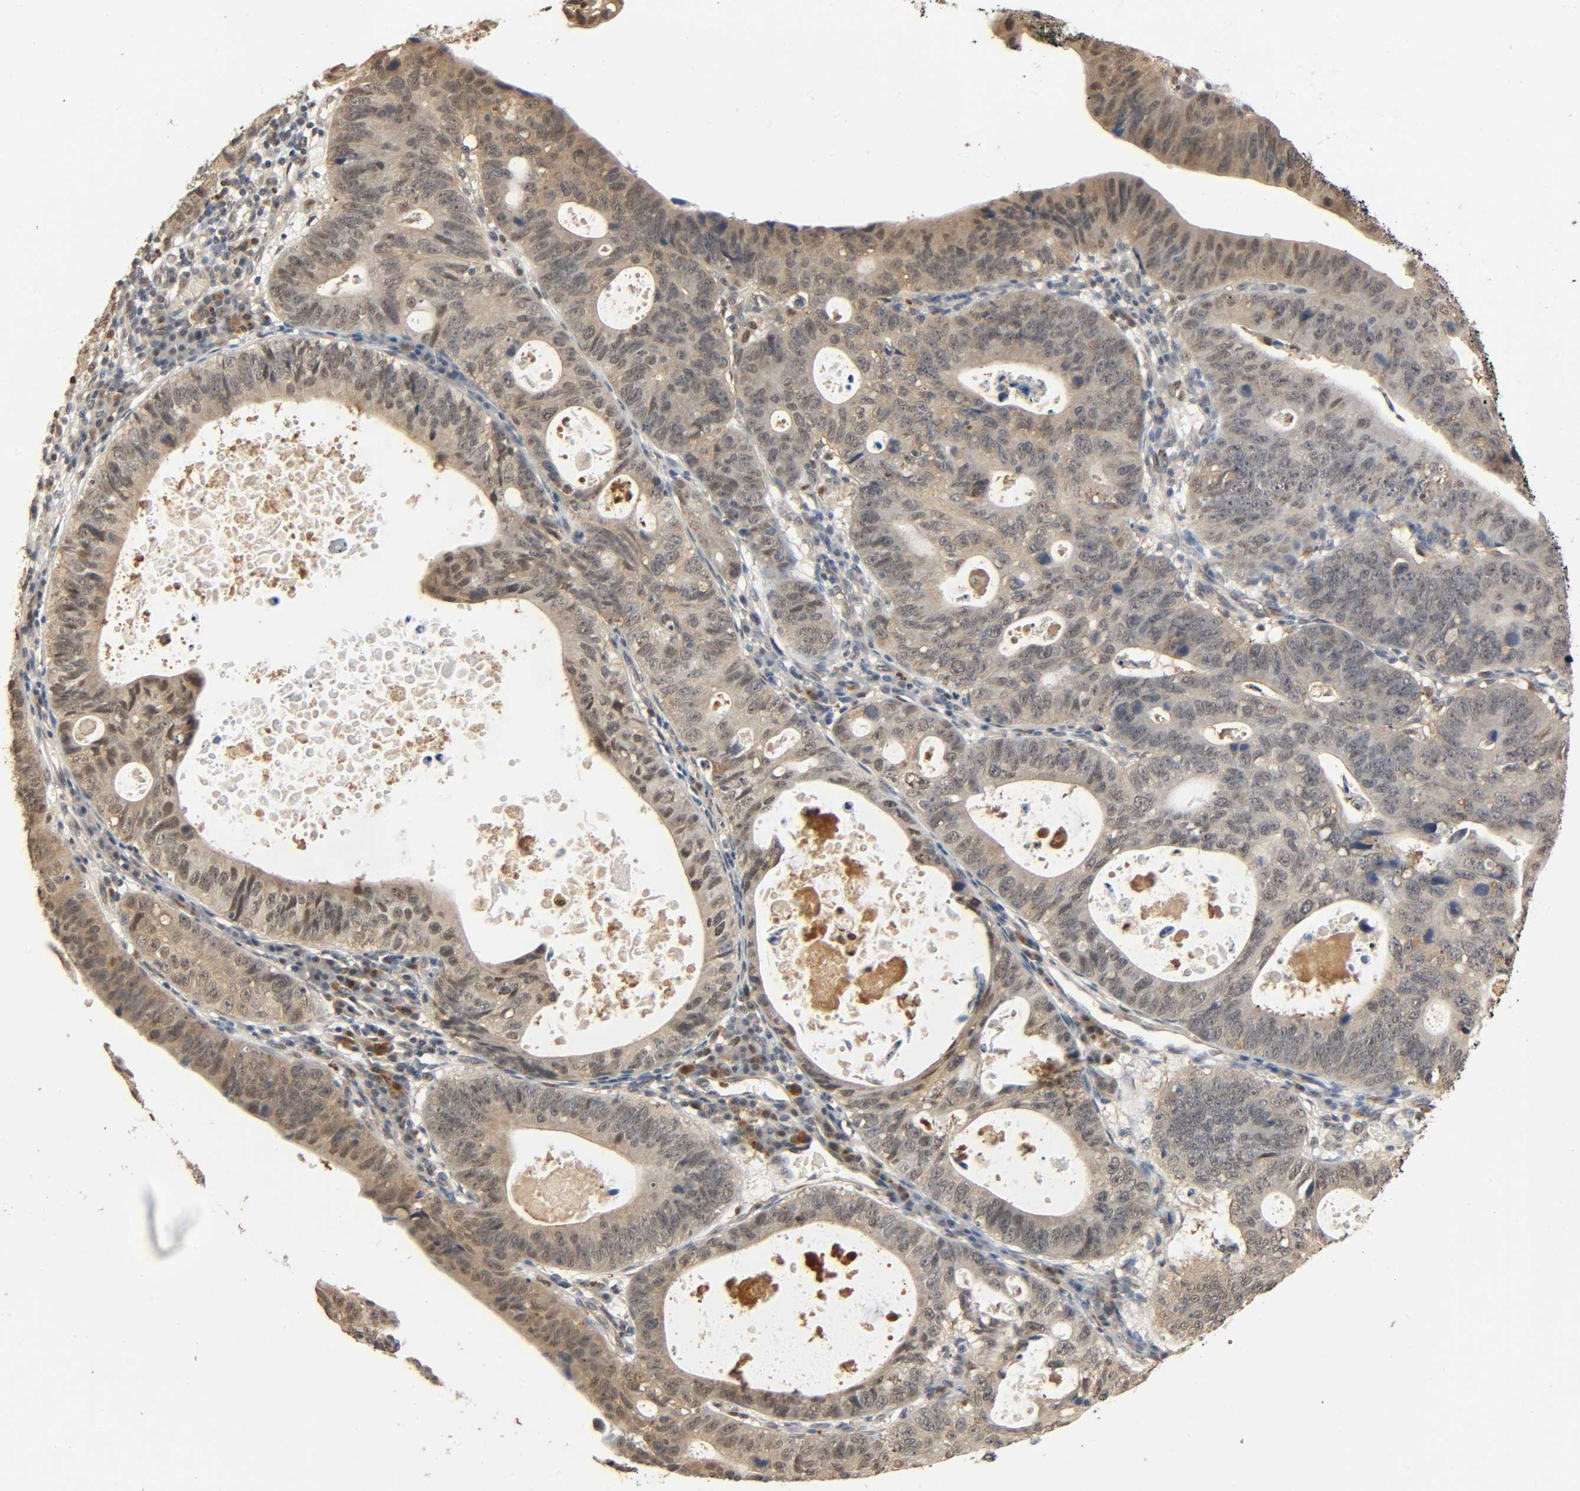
{"staining": {"intensity": "negative", "quantity": "none", "location": "none"}, "tissue": "stomach cancer", "cell_type": "Tumor cells", "image_type": "cancer", "snomed": [{"axis": "morphology", "description": "Adenocarcinoma, NOS"}, {"axis": "topography", "description": "Stomach"}], "caption": "Tumor cells show no significant staining in stomach cancer. (Stains: DAB (3,3'-diaminobenzidine) immunohistochemistry (IHC) with hematoxylin counter stain, Microscopy: brightfield microscopy at high magnification).", "gene": "ZFPM2", "patient": {"sex": "male", "age": 59}}